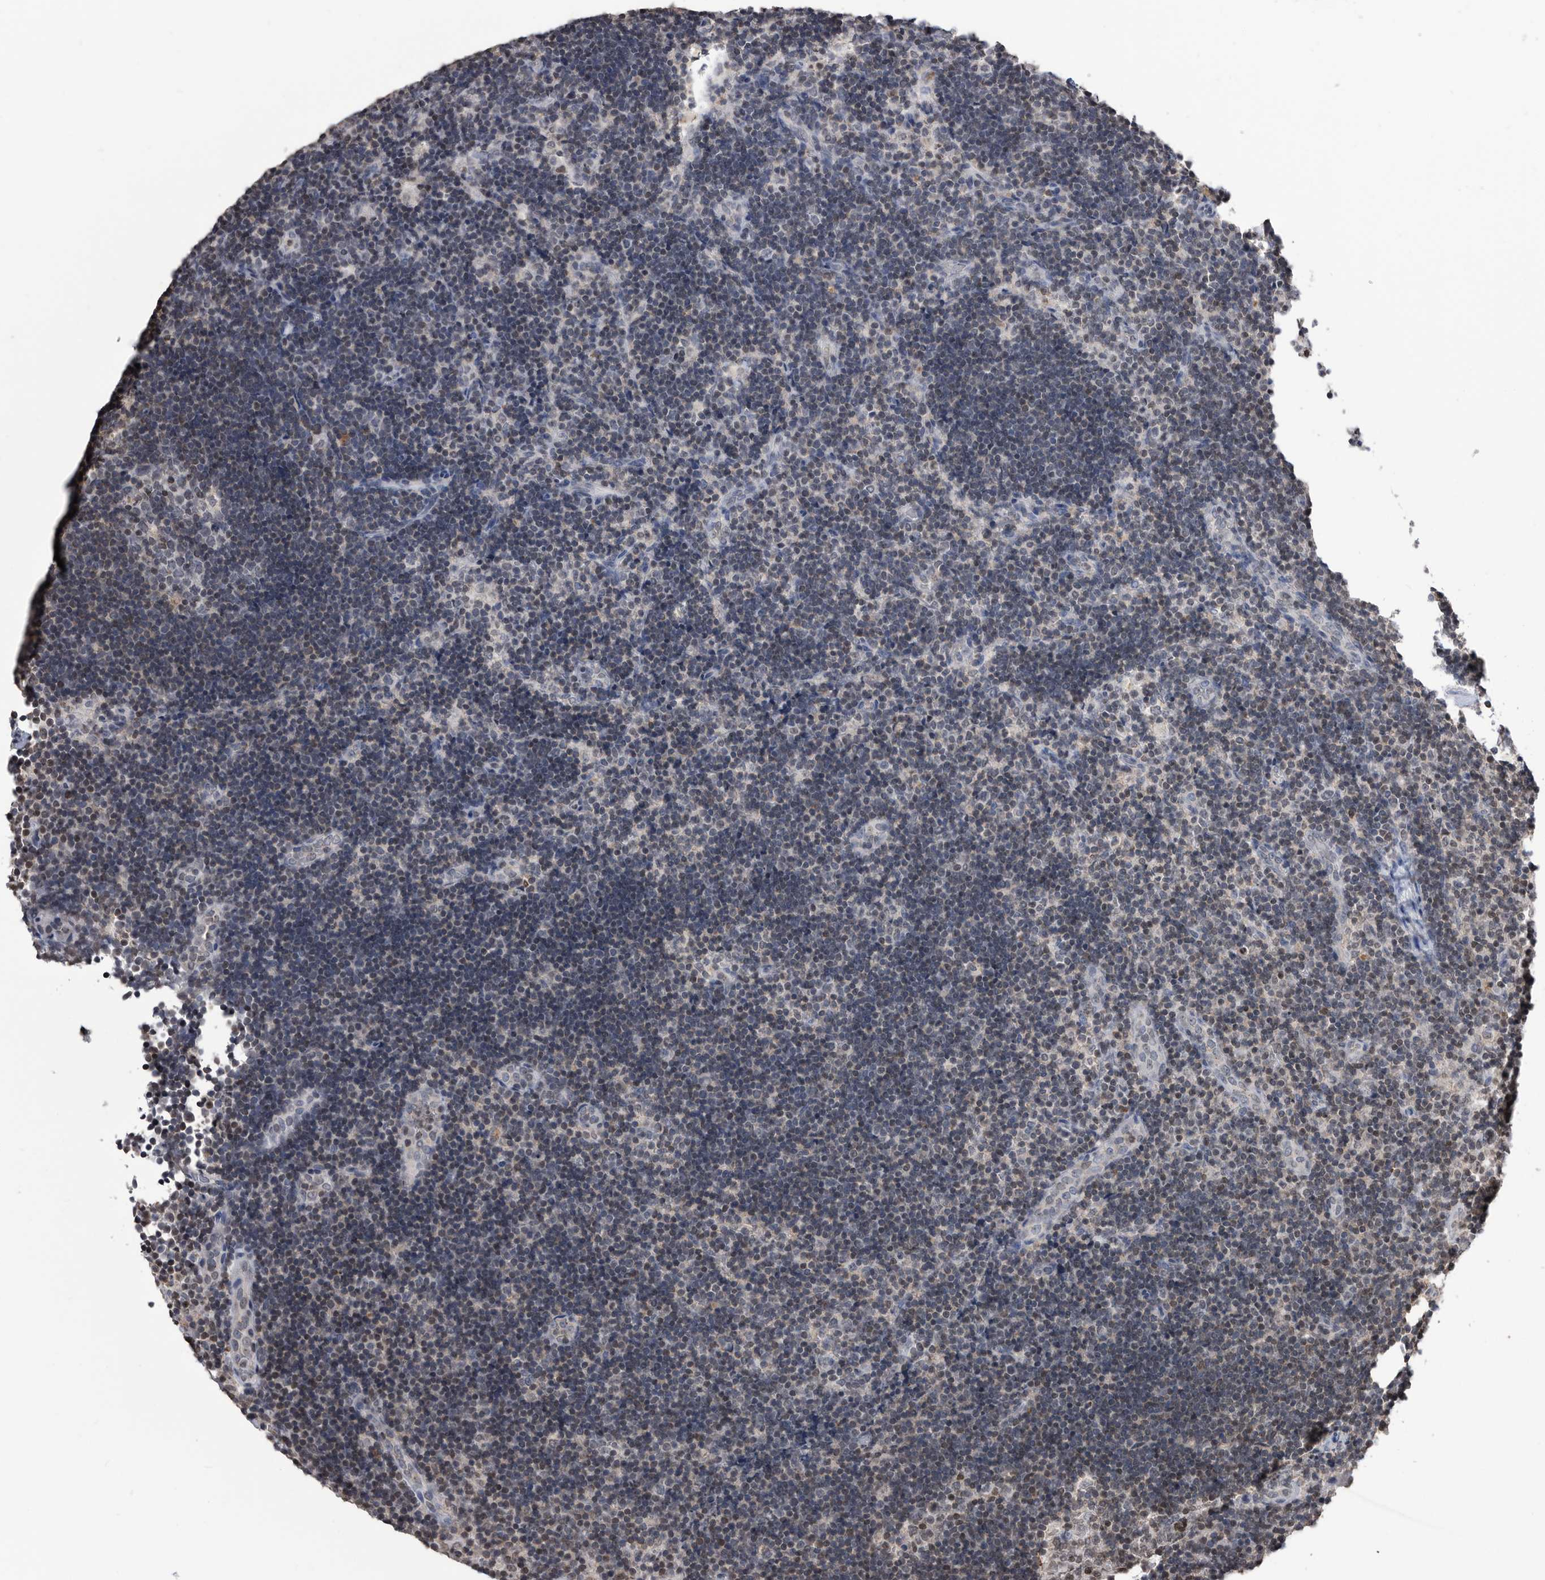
{"staining": {"intensity": "negative", "quantity": "none", "location": "none"}, "tissue": "lymph node", "cell_type": "Germinal center cells", "image_type": "normal", "snomed": [{"axis": "morphology", "description": "Normal tissue, NOS"}, {"axis": "topography", "description": "Lymph node"}], "caption": "Immunohistochemical staining of unremarkable human lymph node exhibits no significant expression in germinal center cells.", "gene": "TSTD1", "patient": {"sex": "female", "age": 22}}